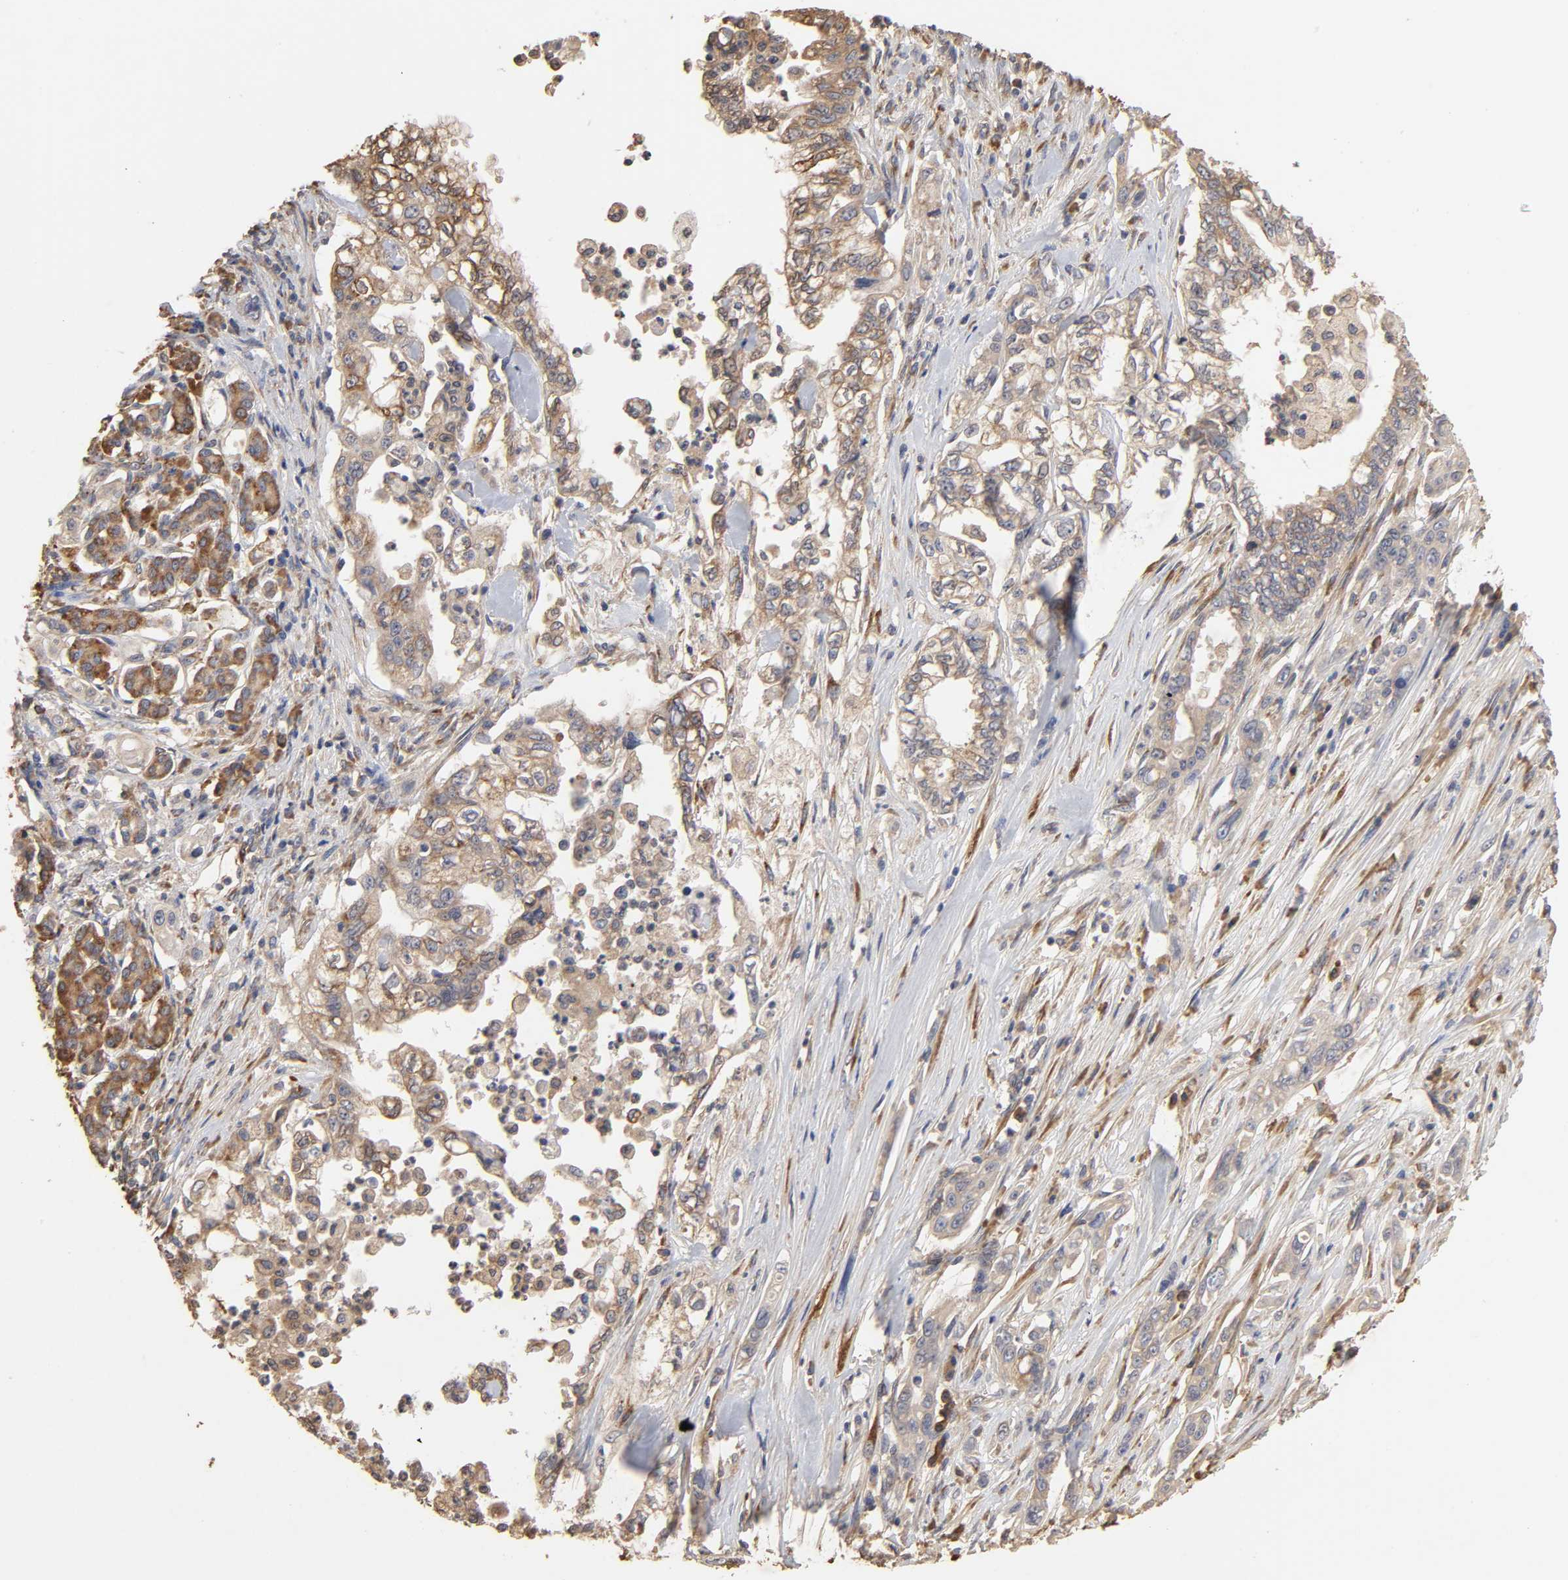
{"staining": {"intensity": "weak", "quantity": ">75%", "location": "cytoplasmic/membranous"}, "tissue": "pancreatic cancer", "cell_type": "Tumor cells", "image_type": "cancer", "snomed": [{"axis": "morphology", "description": "Normal tissue, NOS"}, {"axis": "topography", "description": "Pancreas"}], "caption": "Immunohistochemical staining of human pancreatic cancer demonstrates low levels of weak cytoplasmic/membranous positivity in about >75% of tumor cells. Ihc stains the protein in brown and the nuclei are stained blue.", "gene": "EIF4G2", "patient": {"sex": "male", "age": 42}}